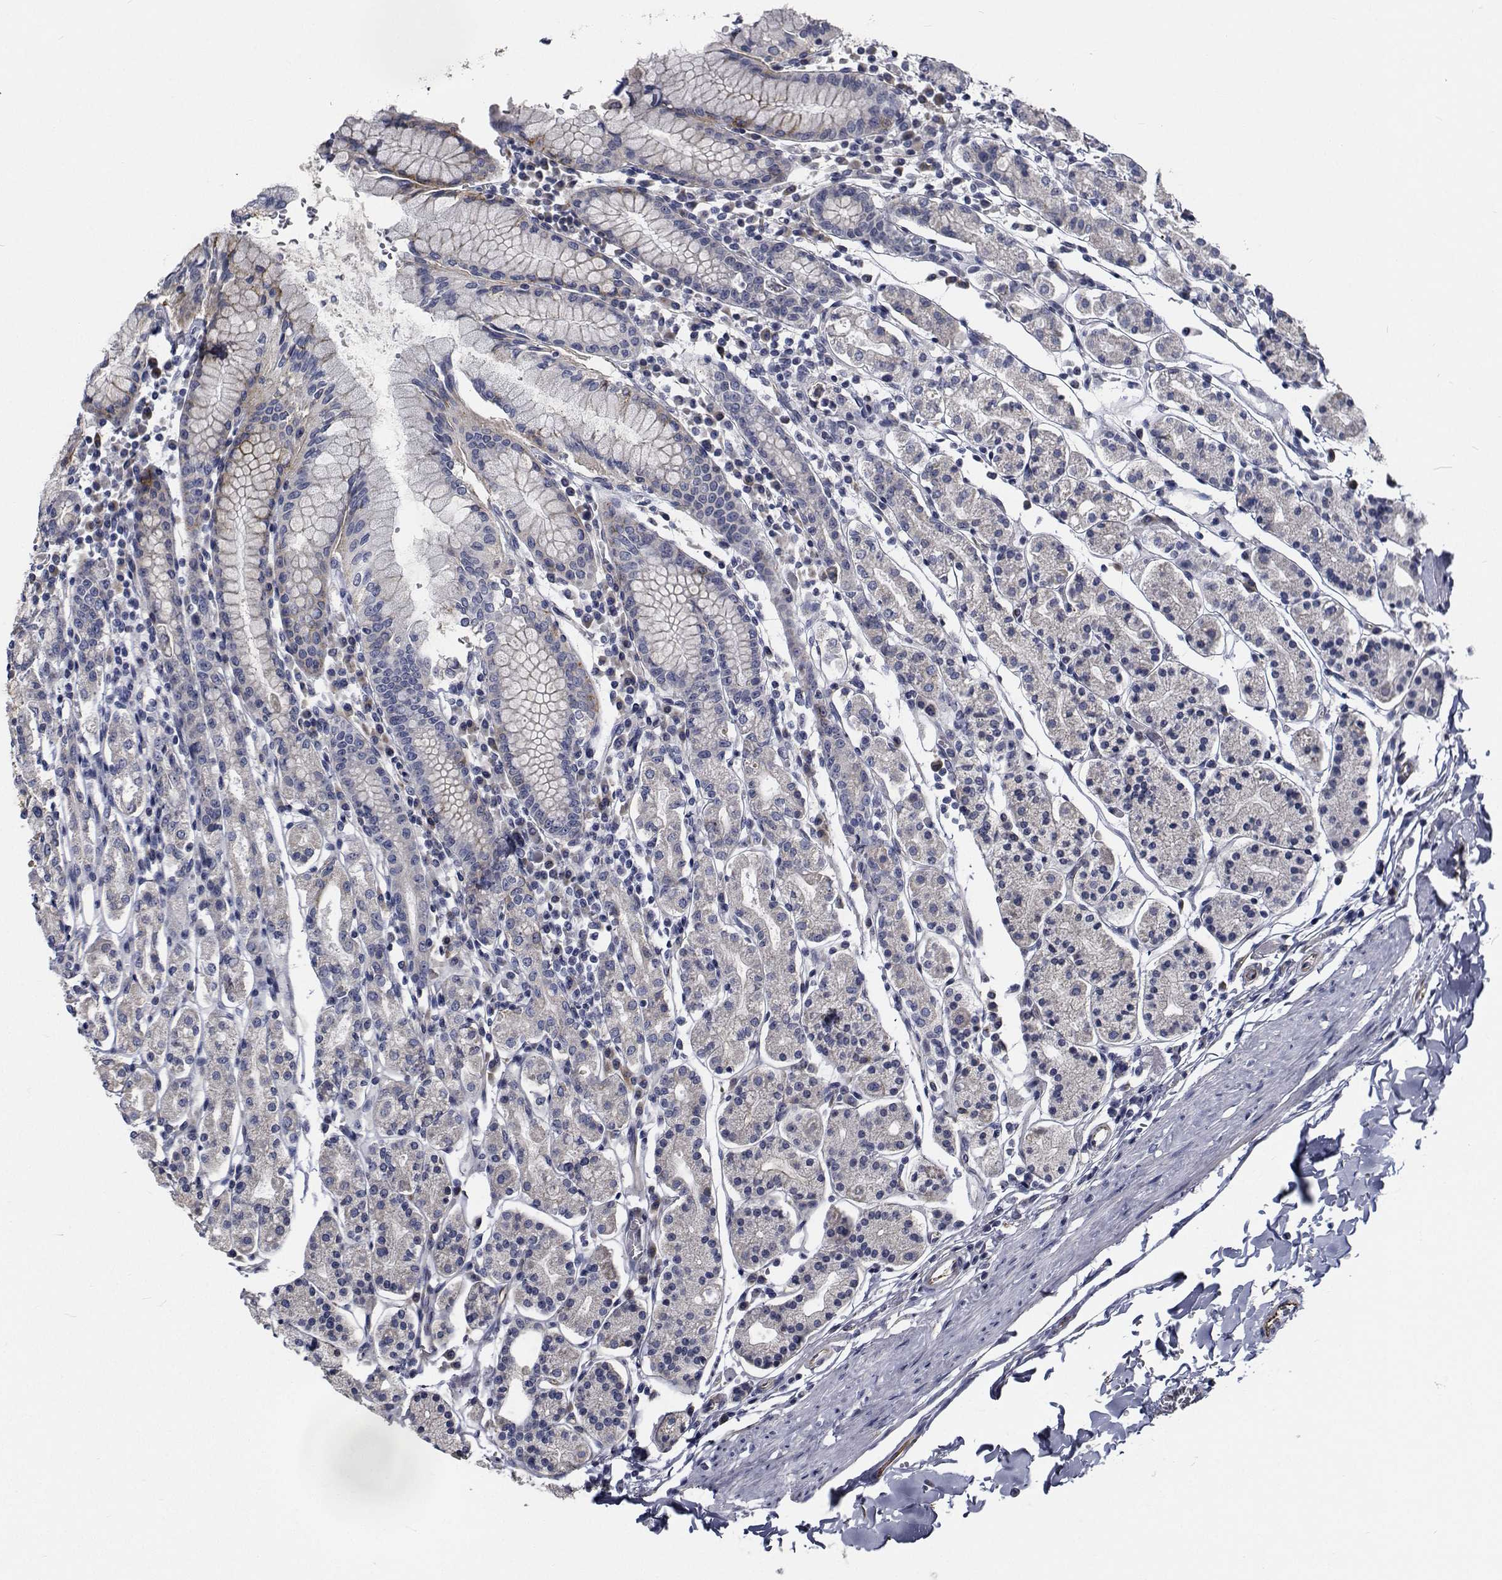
{"staining": {"intensity": "moderate", "quantity": "<25%", "location": "cytoplasmic/membranous"}, "tissue": "stomach", "cell_type": "Glandular cells", "image_type": "normal", "snomed": [{"axis": "morphology", "description": "Normal tissue, NOS"}, {"axis": "topography", "description": "Stomach, upper"}, {"axis": "topography", "description": "Stomach"}], "caption": "Benign stomach was stained to show a protein in brown. There is low levels of moderate cytoplasmic/membranous positivity in about <25% of glandular cells.", "gene": "TTBK1", "patient": {"sex": "male", "age": 62}}